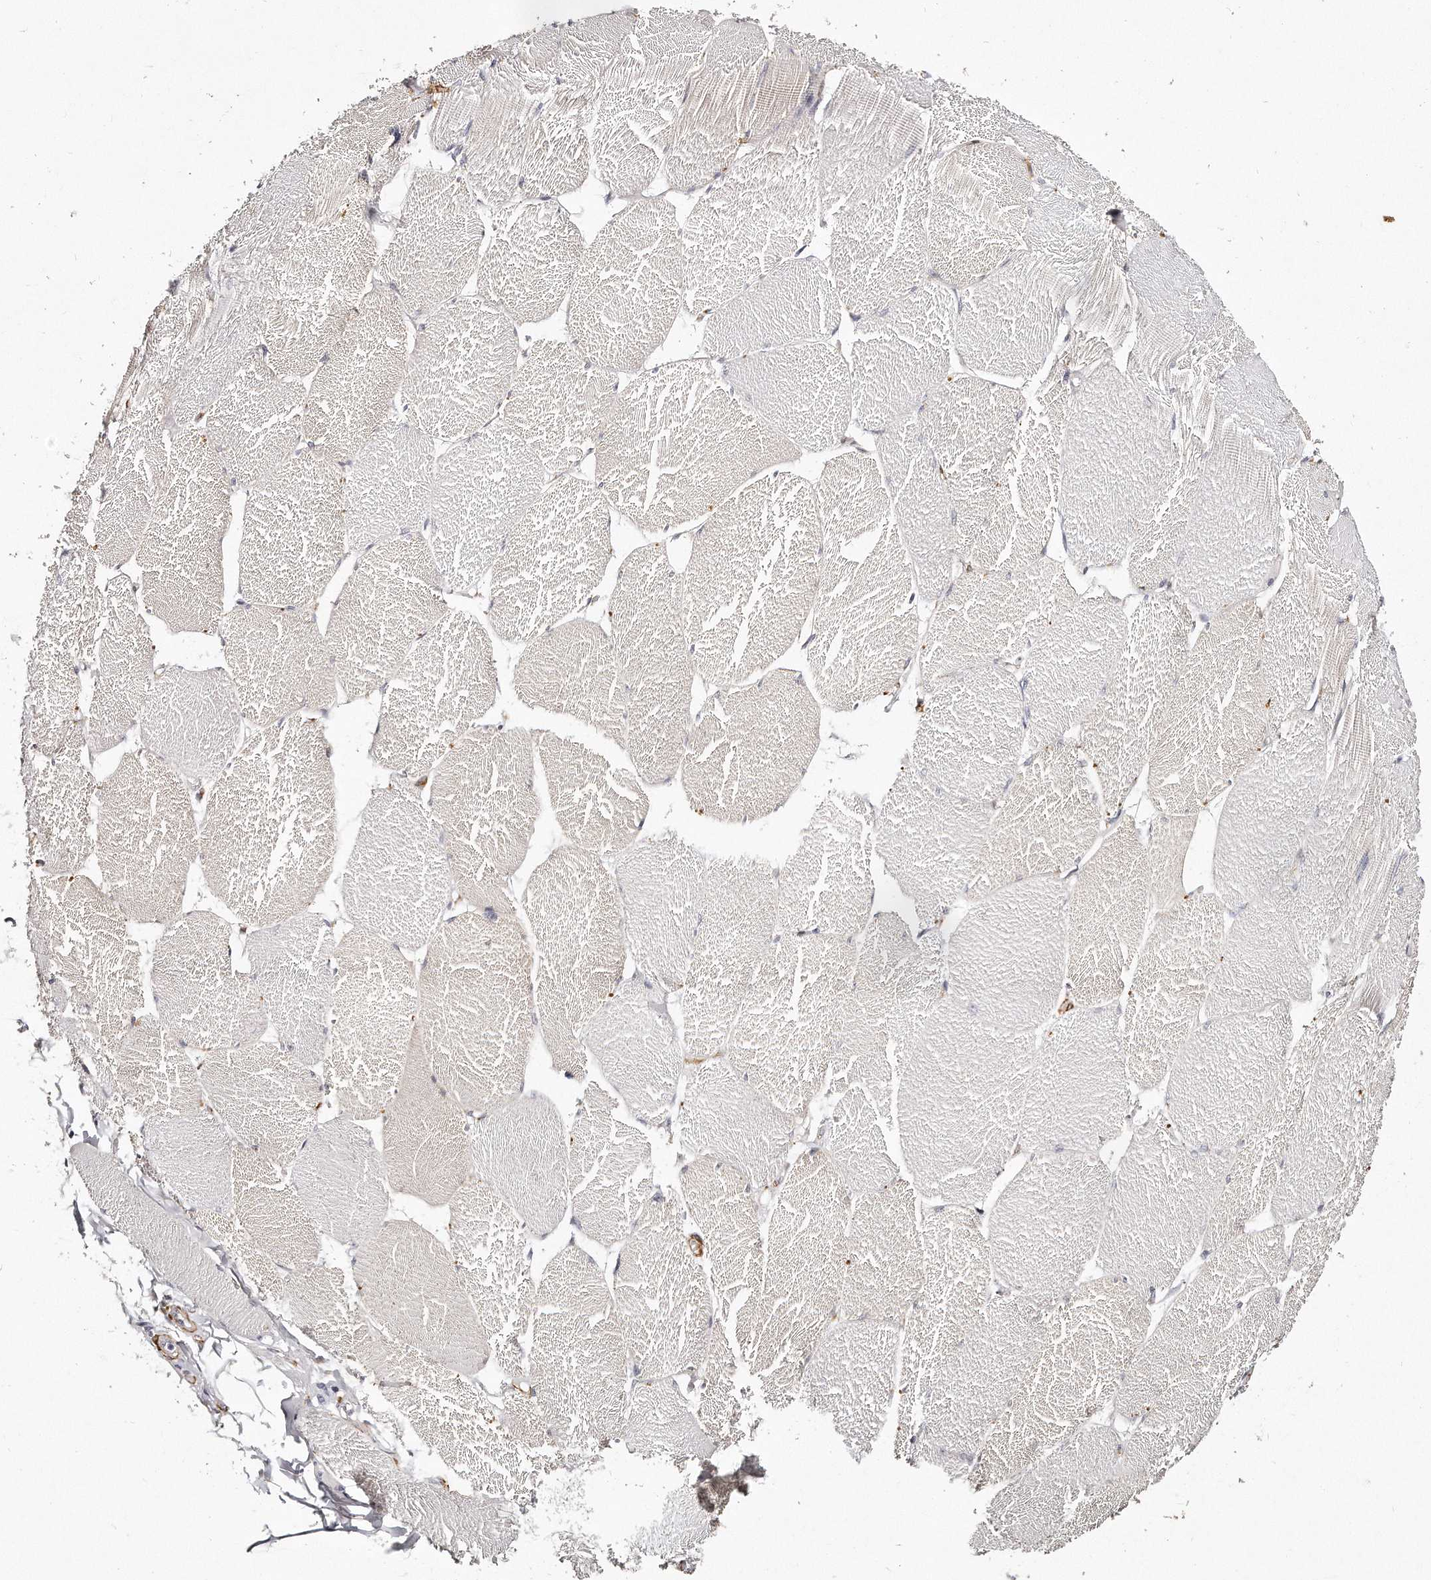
{"staining": {"intensity": "negative", "quantity": "none", "location": "none"}, "tissue": "skeletal muscle", "cell_type": "Myocytes", "image_type": "normal", "snomed": [{"axis": "morphology", "description": "Normal tissue, NOS"}, {"axis": "topography", "description": "Skin"}, {"axis": "topography", "description": "Skeletal muscle"}], "caption": "A high-resolution micrograph shows immunohistochemistry (IHC) staining of normal skeletal muscle, which shows no significant staining in myocytes.", "gene": "LMOD1", "patient": {"sex": "male", "age": 83}}